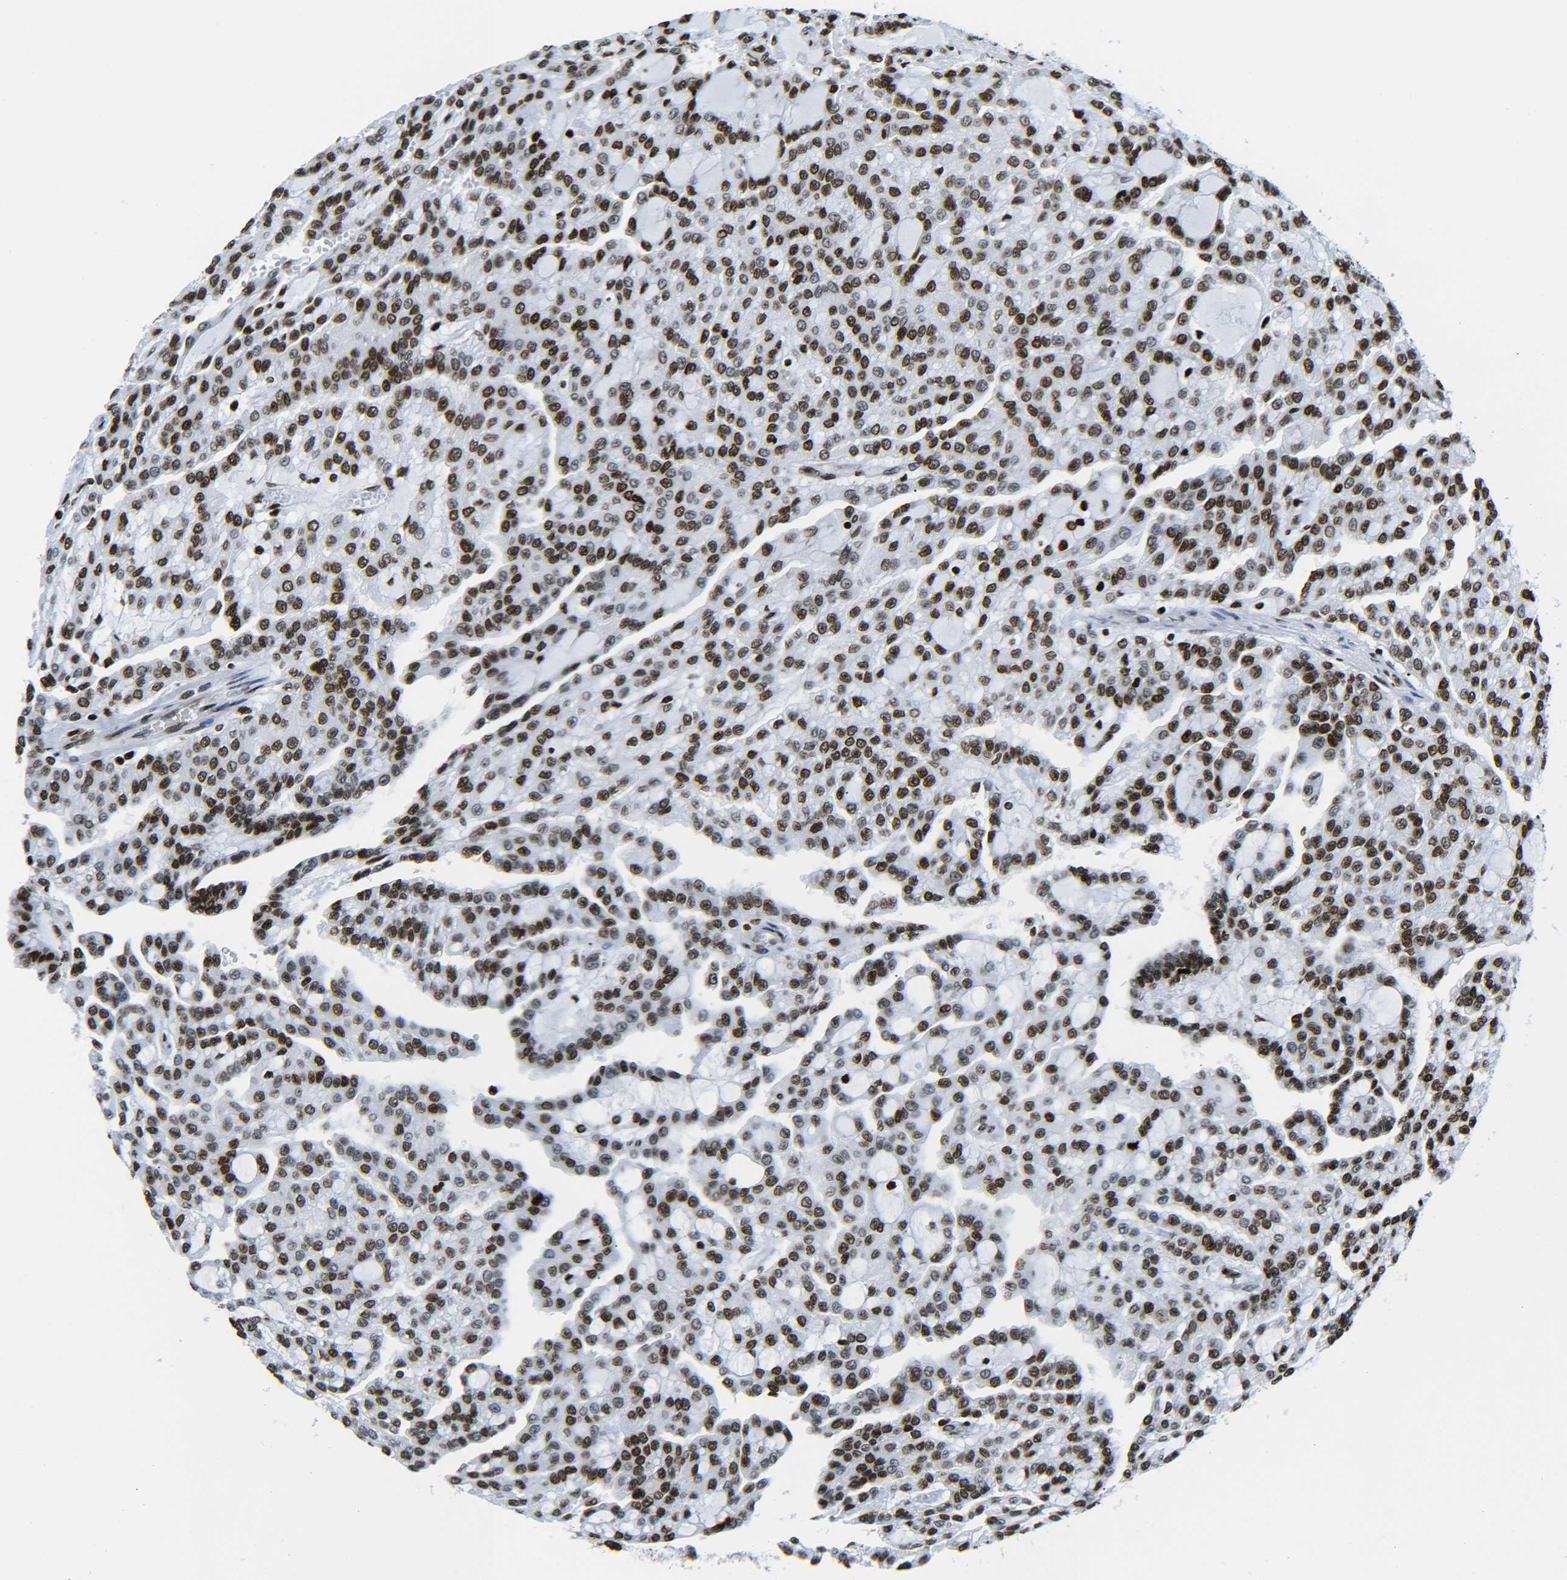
{"staining": {"intensity": "strong", "quantity": ">75%", "location": "nuclear"}, "tissue": "renal cancer", "cell_type": "Tumor cells", "image_type": "cancer", "snomed": [{"axis": "morphology", "description": "Adenocarcinoma, NOS"}, {"axis": "topography", "description": "Kidney"}], "caption": "A high-resolution histopathology image shows immunohistochemistry staining of renal cancer (adenocarcinoma), which shows strong nuclear positivity in about >75% of tumor cells. Immunohistochemistry stains the protein of interest in brown and the nuclei are stained blue.", "gene": "H2AX", "patient": {"sex": "male", "age": 63}}